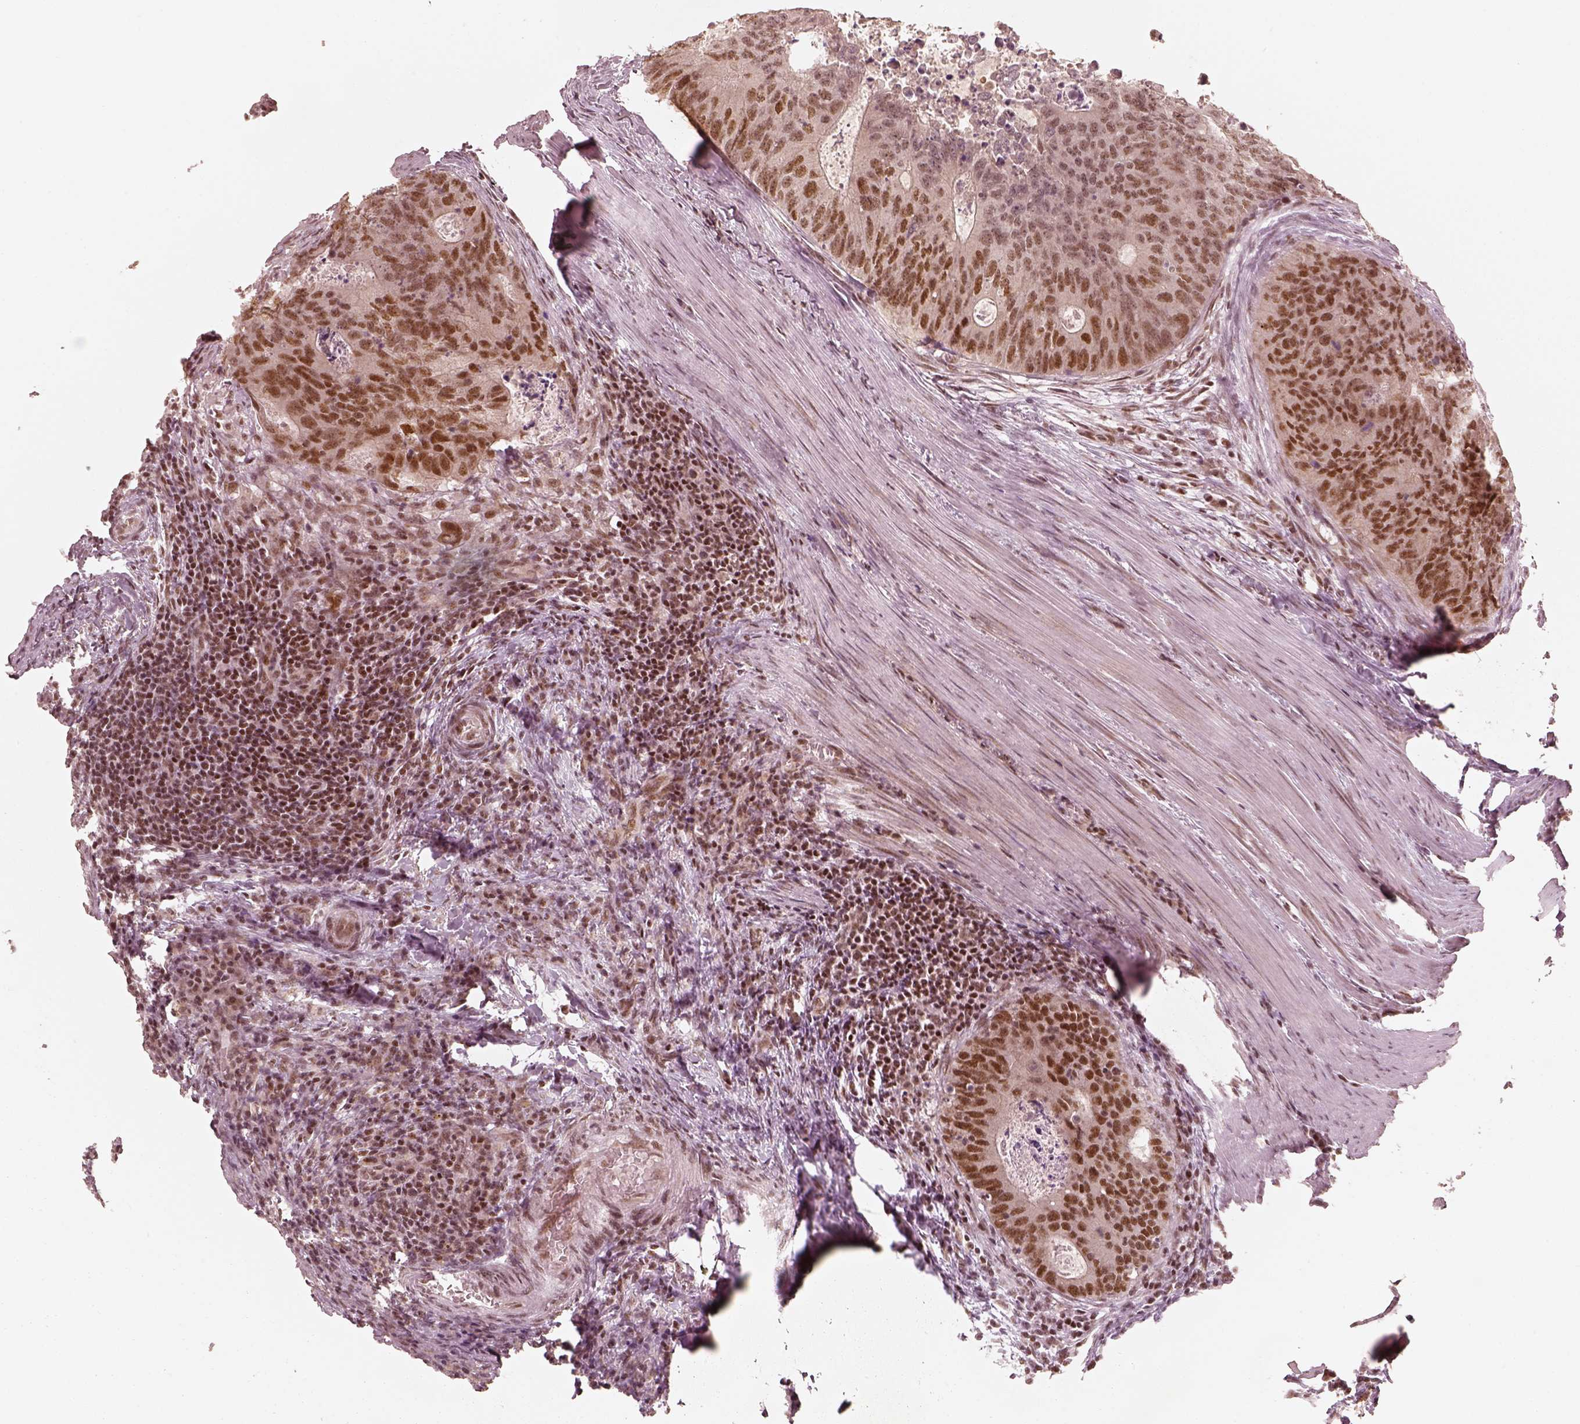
{"staining": {"intensity": "strong", "quantity": ">75%", "location": "nuclear"}, "tissue": "colorectal cancer", "cell_type": "Tumor cells", "image_type": "cancer", "snomed": [{"axis": "morphology", "description": "Adenocarcinoma, NOS"}, {"axis": "topography", "description": "Colon"}], "caption": "This image demonstrates immunohistochemistry (IHC) staining of human colorectal adenocarcinoma, with high strong nuclear staining in approximately >75% of tumor cells.", "gene": "GMEB2", "patient": {"sex": "male", "age": 67}}